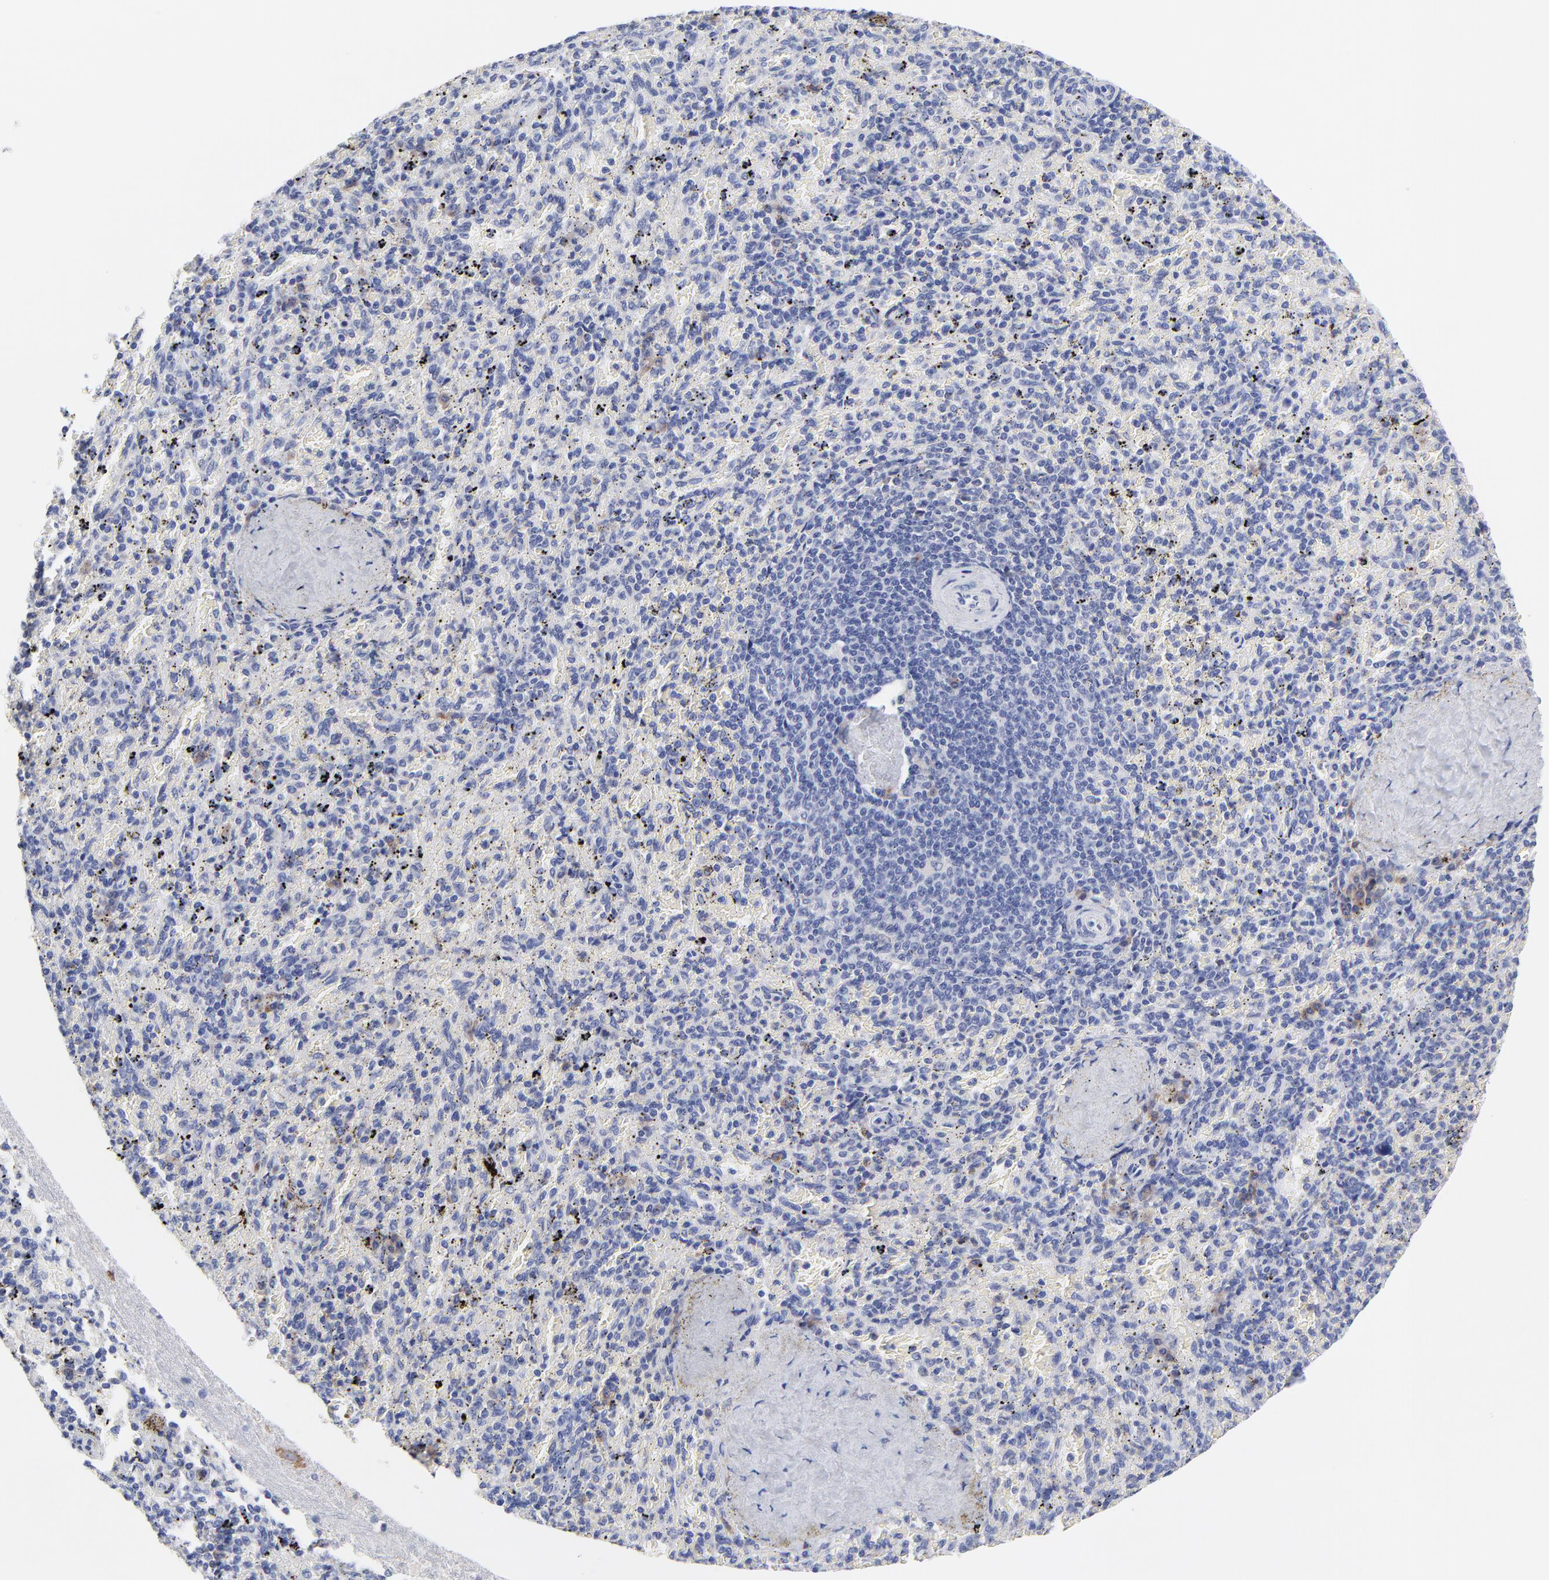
{"staining": {"intensity": "negative", "quantity": "none", "location": "none"}, "tissue": "spleen", "cell_type": "Cells in red pulp", "image_type": "normal", "snomed": [{"axis": "morphology", "description": "Normal tissue, NOS"}, {"axis": "topography", "description": "Spleen"}], "caption": "Protein analysis of benign spleen demonstrates no significant positivity in cells in red pulp. (Brightfield microscopy of DAB IHC at high magnification).", "gene": "LAX1", "patient": {"sex": "female", "age": 43}}